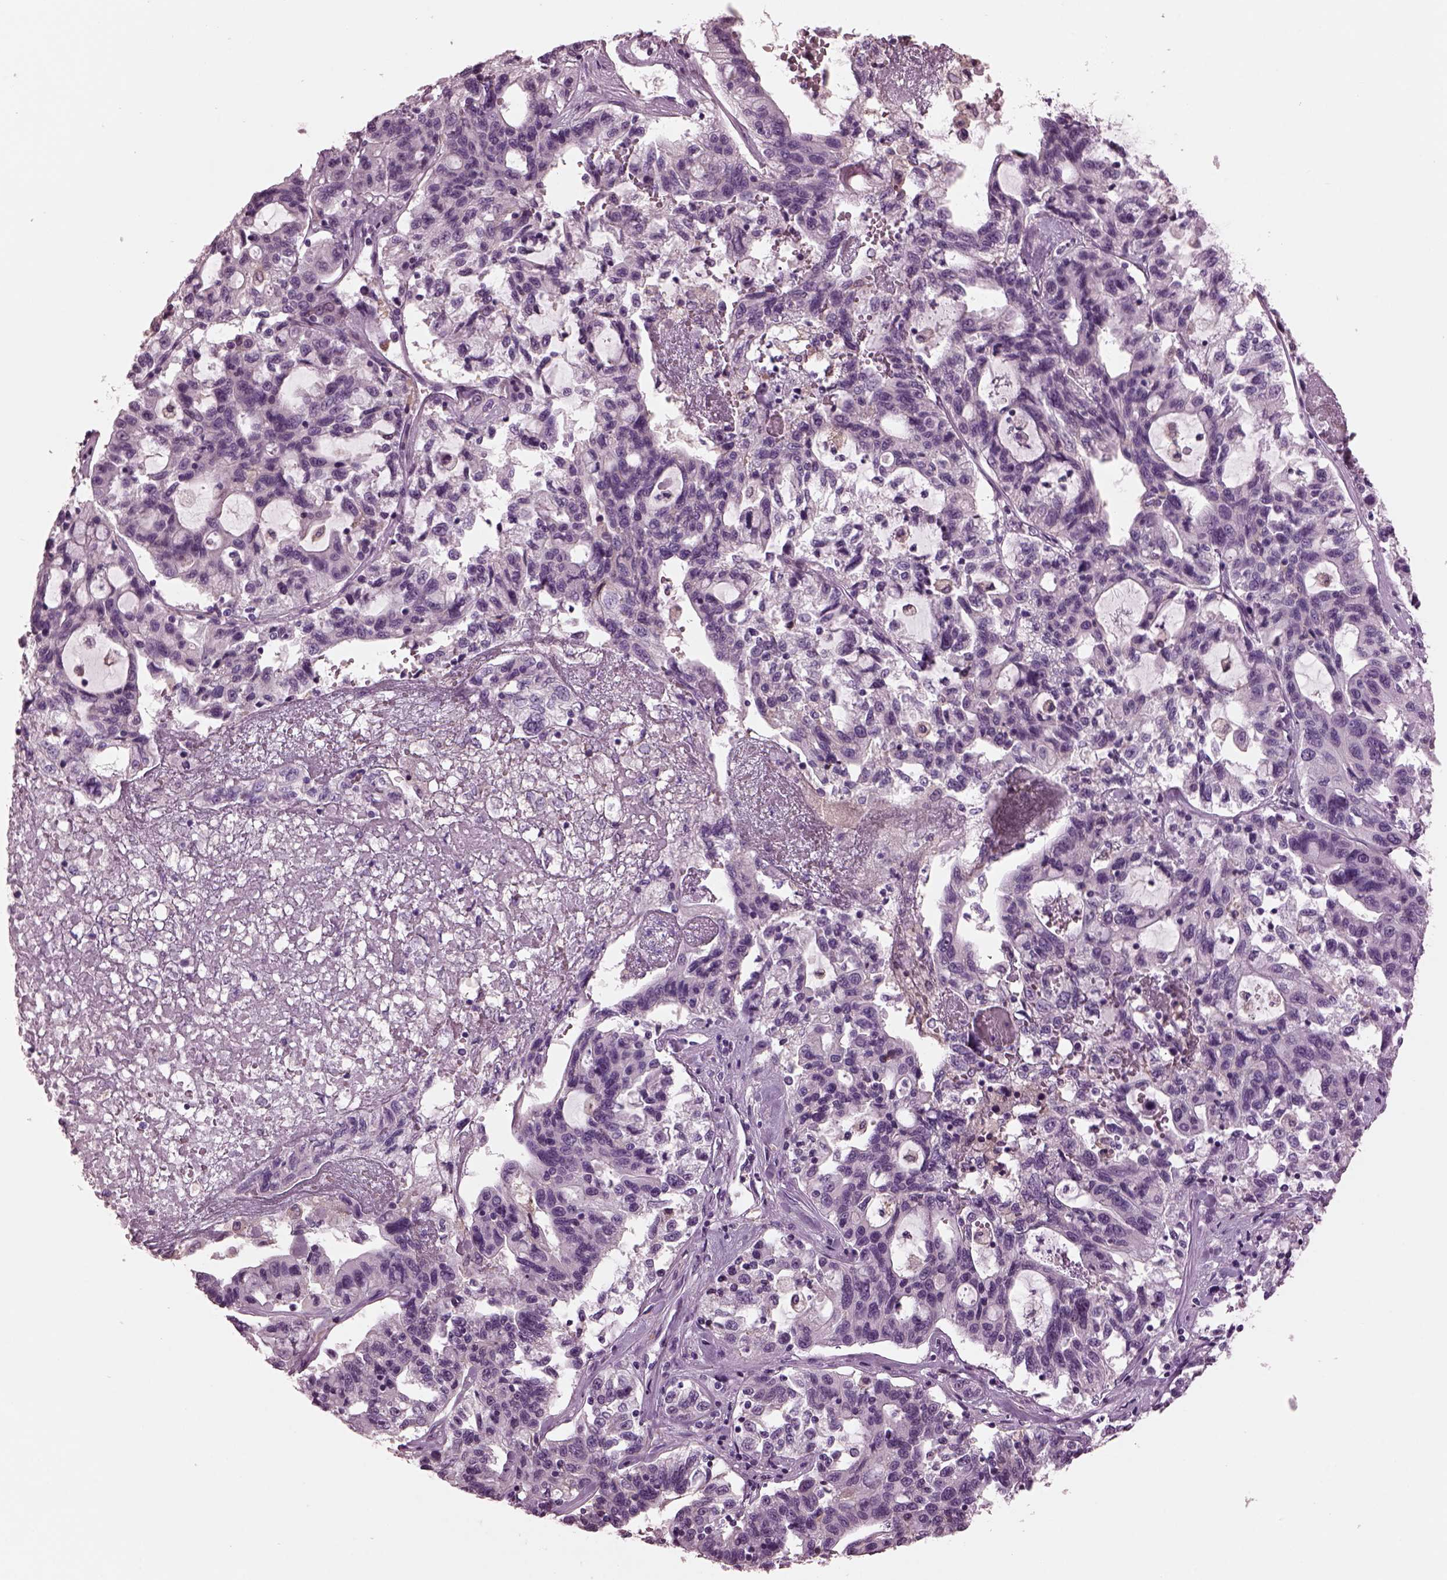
{"staining": {"intensity": "negative", "quantity": "none", "location": "none"}, "tissue": "liver cancer", "cell_type": "Tumor cells", "image_type": "cancer", "snomed": [{"axis": "morphology", "description": "Adenocarcinoma, NOS"}, {"axis": "morphology", "description": "Cholangiocarcinoma"}, {"axis": "topography", "description": "Liver"}], "caption": "Liver cancer (cholangiocarcinoma) was stained to show a protein in brown. There is no significant staining in tumor cells.", "gene": "SHTN1", "patient": {"sex": "male", "age": 64}}